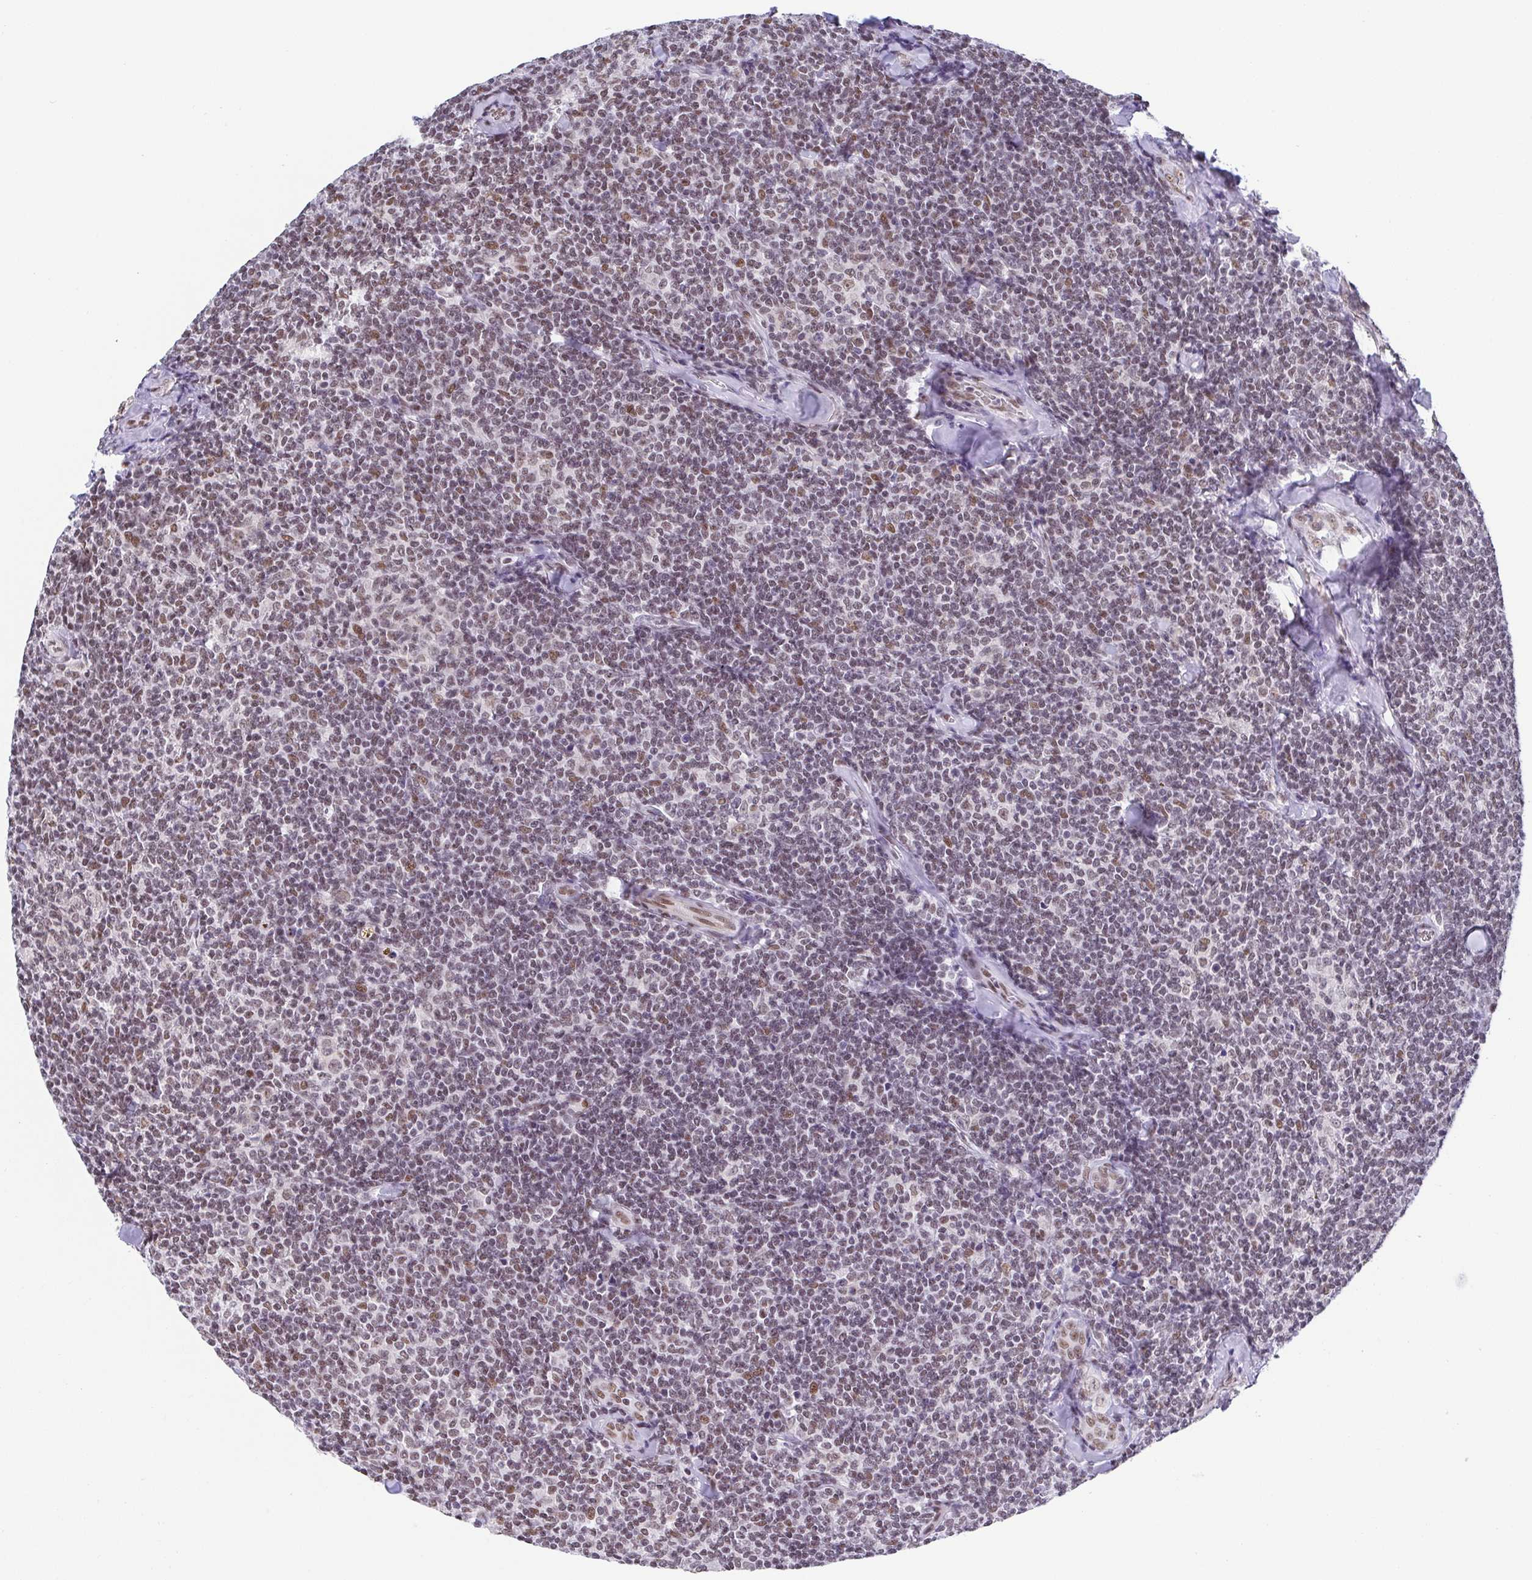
{"staining": {"intensity": "moderate", "quantity": "25%-75%", "location": "nuclear"}, "tissue": "lymphoma", "cell_type": "Tumor cells", "image_type": "cancer", "snomed": [{"axis": "morphology", "description": "Malignant lymphoma, non-Hodgkin's type, Low grade"}, {"axis": "topography", "description": "Lymph node"}], "caption": "Protein expression analysis of human lymphoma reveals moderate nuclear positivity in about 25%-75% of tumor cells.", "gene": "SLC7A10", "patient": {"sex": "female", "age": 56}}